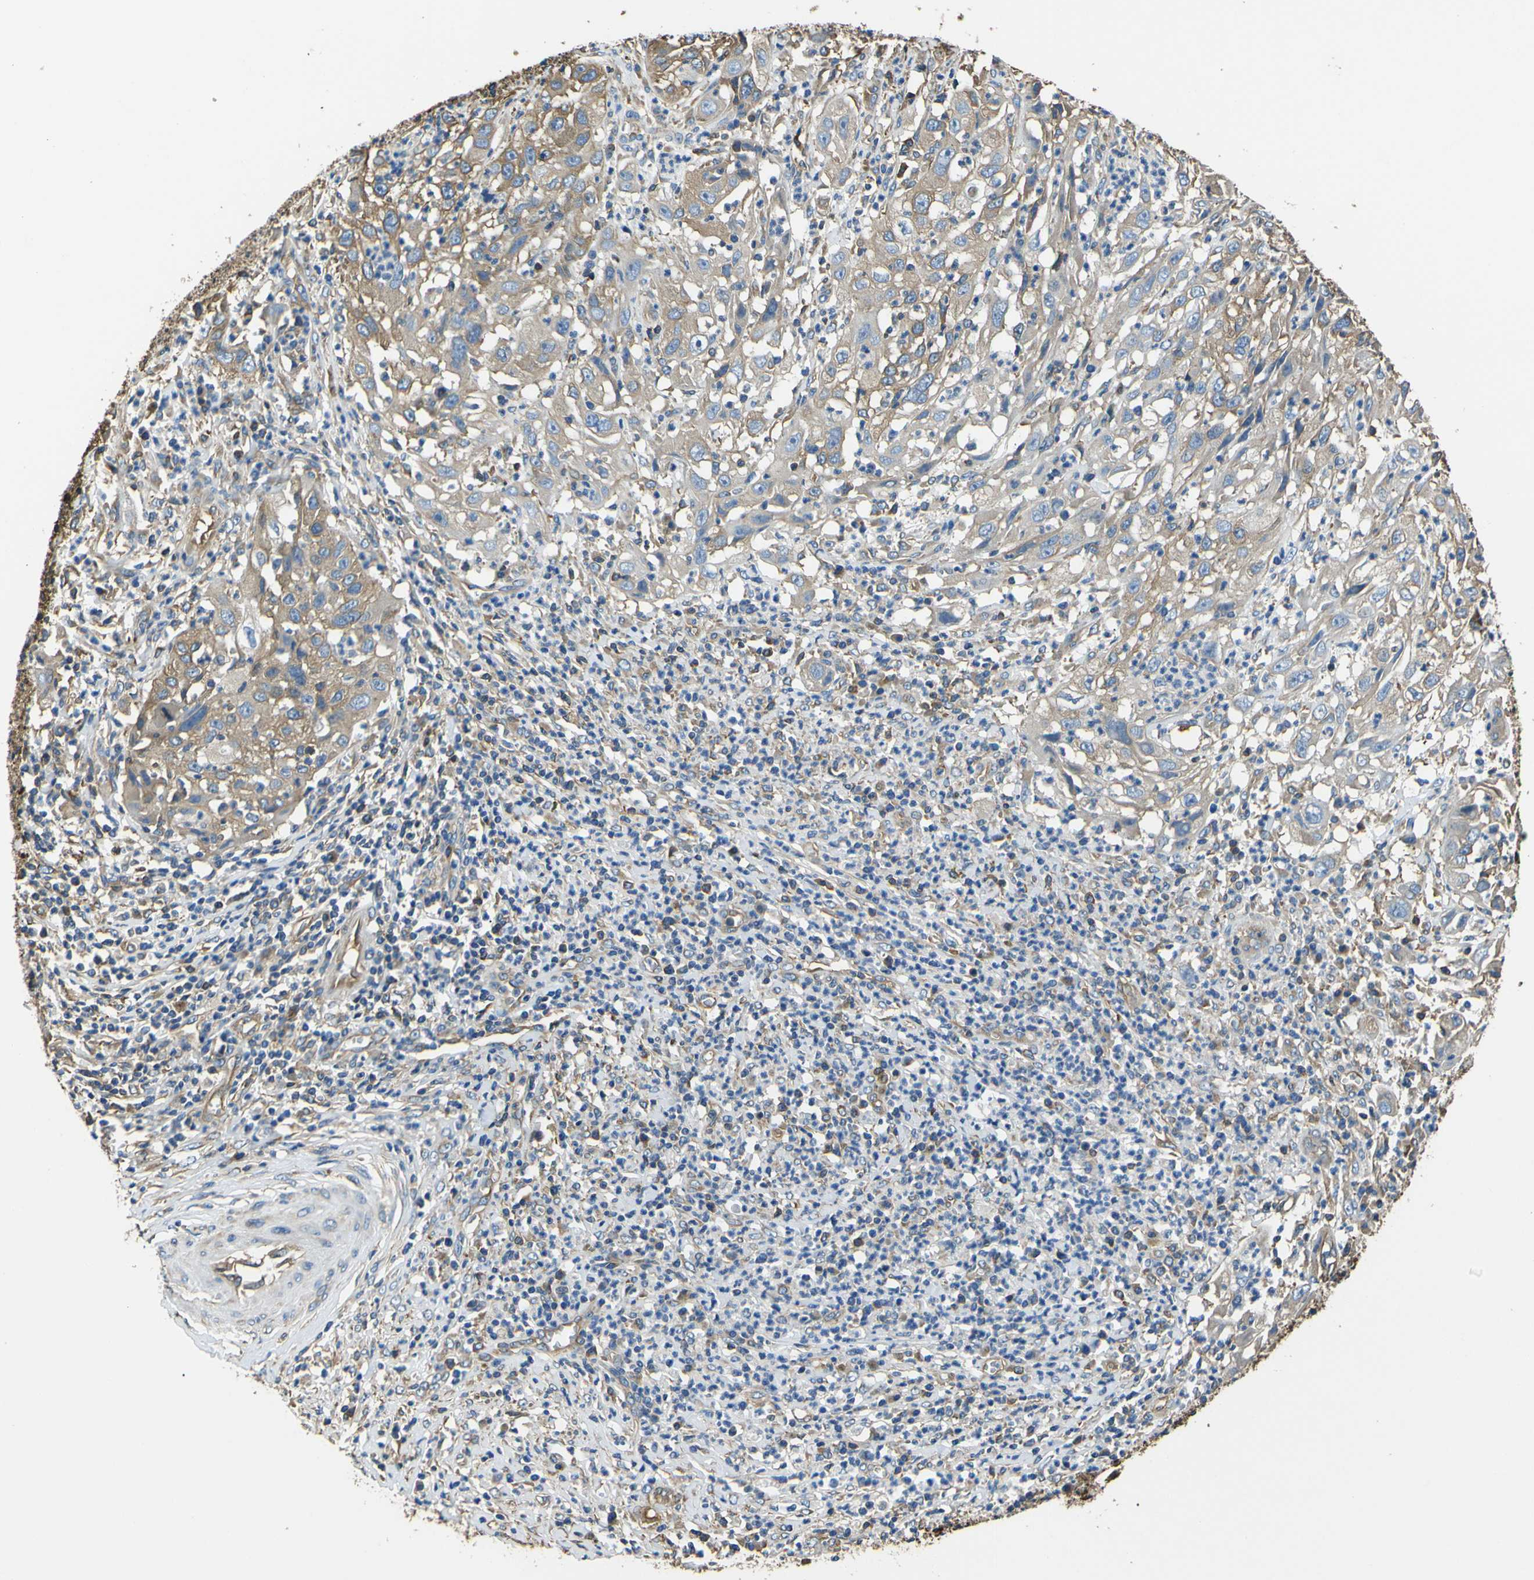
{"staining": {"intensity": "weak", "quantity": "25%-75%", "location": "cytoplasmic/membranous"}, "tissue": "cervical cancer", "cell_type": "Tumor cells", "image_type": "cancer", "snomed": [{"axis": "morphology", "description": "Squamous cell carcinoma, NOS"}, {"axis": "topography", "description": "Cervix"}], "caption": "Weak cytoplasmic/membranous expression is appreciated in about 25%-75% of tumor cells in cervical cancer (squamous cell carcinoma).", "gene": "TUBB", "patient": {"sex": "female", "age": 32}}